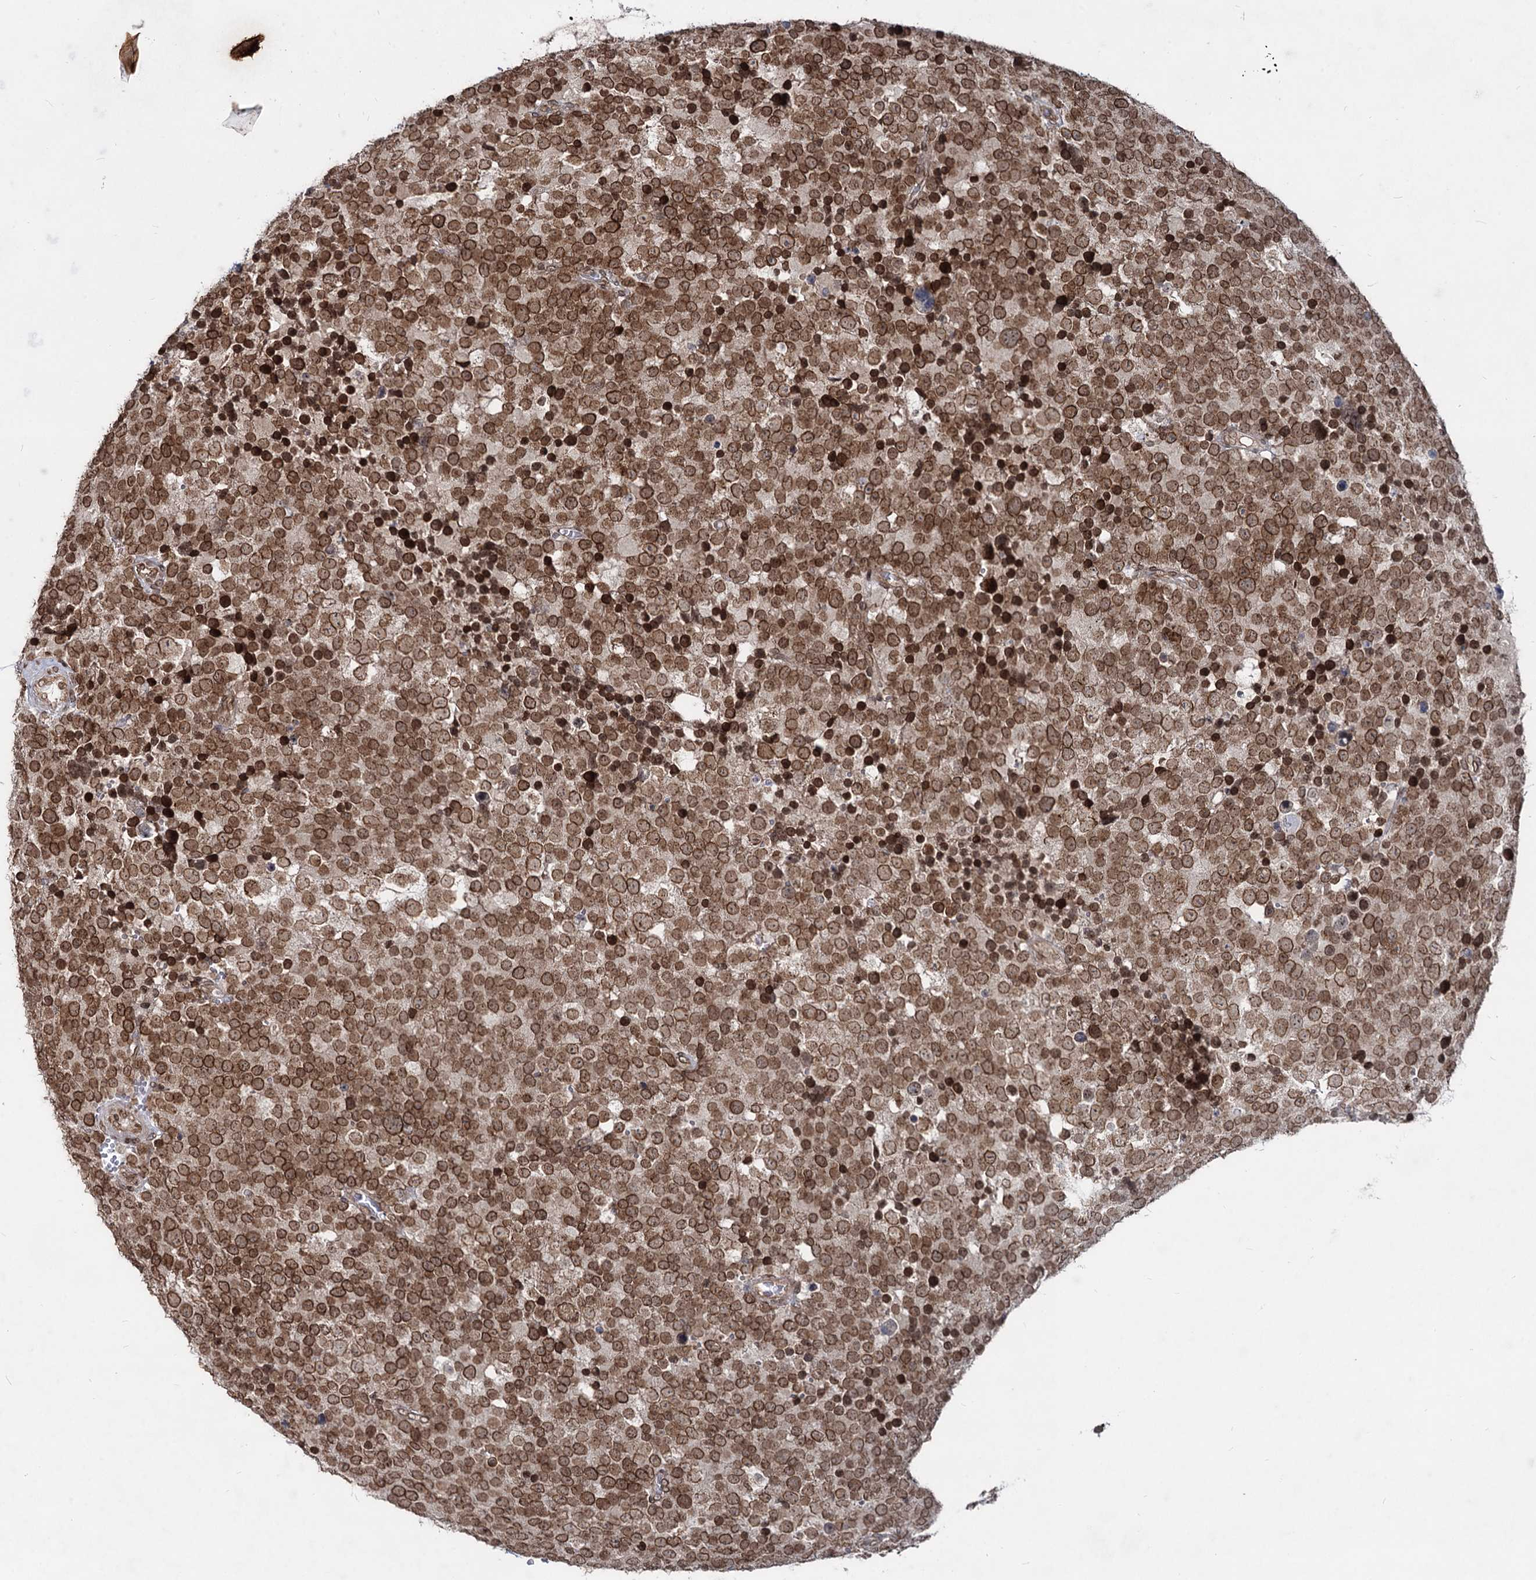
{"staining": {"intensity": "strong", "quantity": ">75%", "location": "cytoplasmic/membranous,nuclear"}, "tissue": "testis cancer", "cell_type": "Tumor cells", "image_type": "cancer", "snomed": [{"axis": "morphology", "description": "Seminoma, NOS"}, {"axis": "topography", "description": "Testis"}], "caption": "Human testis cancer (seminoma) stained with a brown dye displays strong cytoplasmic/membranous and nuclear positive staining in approximately >75% of tumor cells.", "gene": "RNF6", "patient": {"sex": "male", "age": 71}}